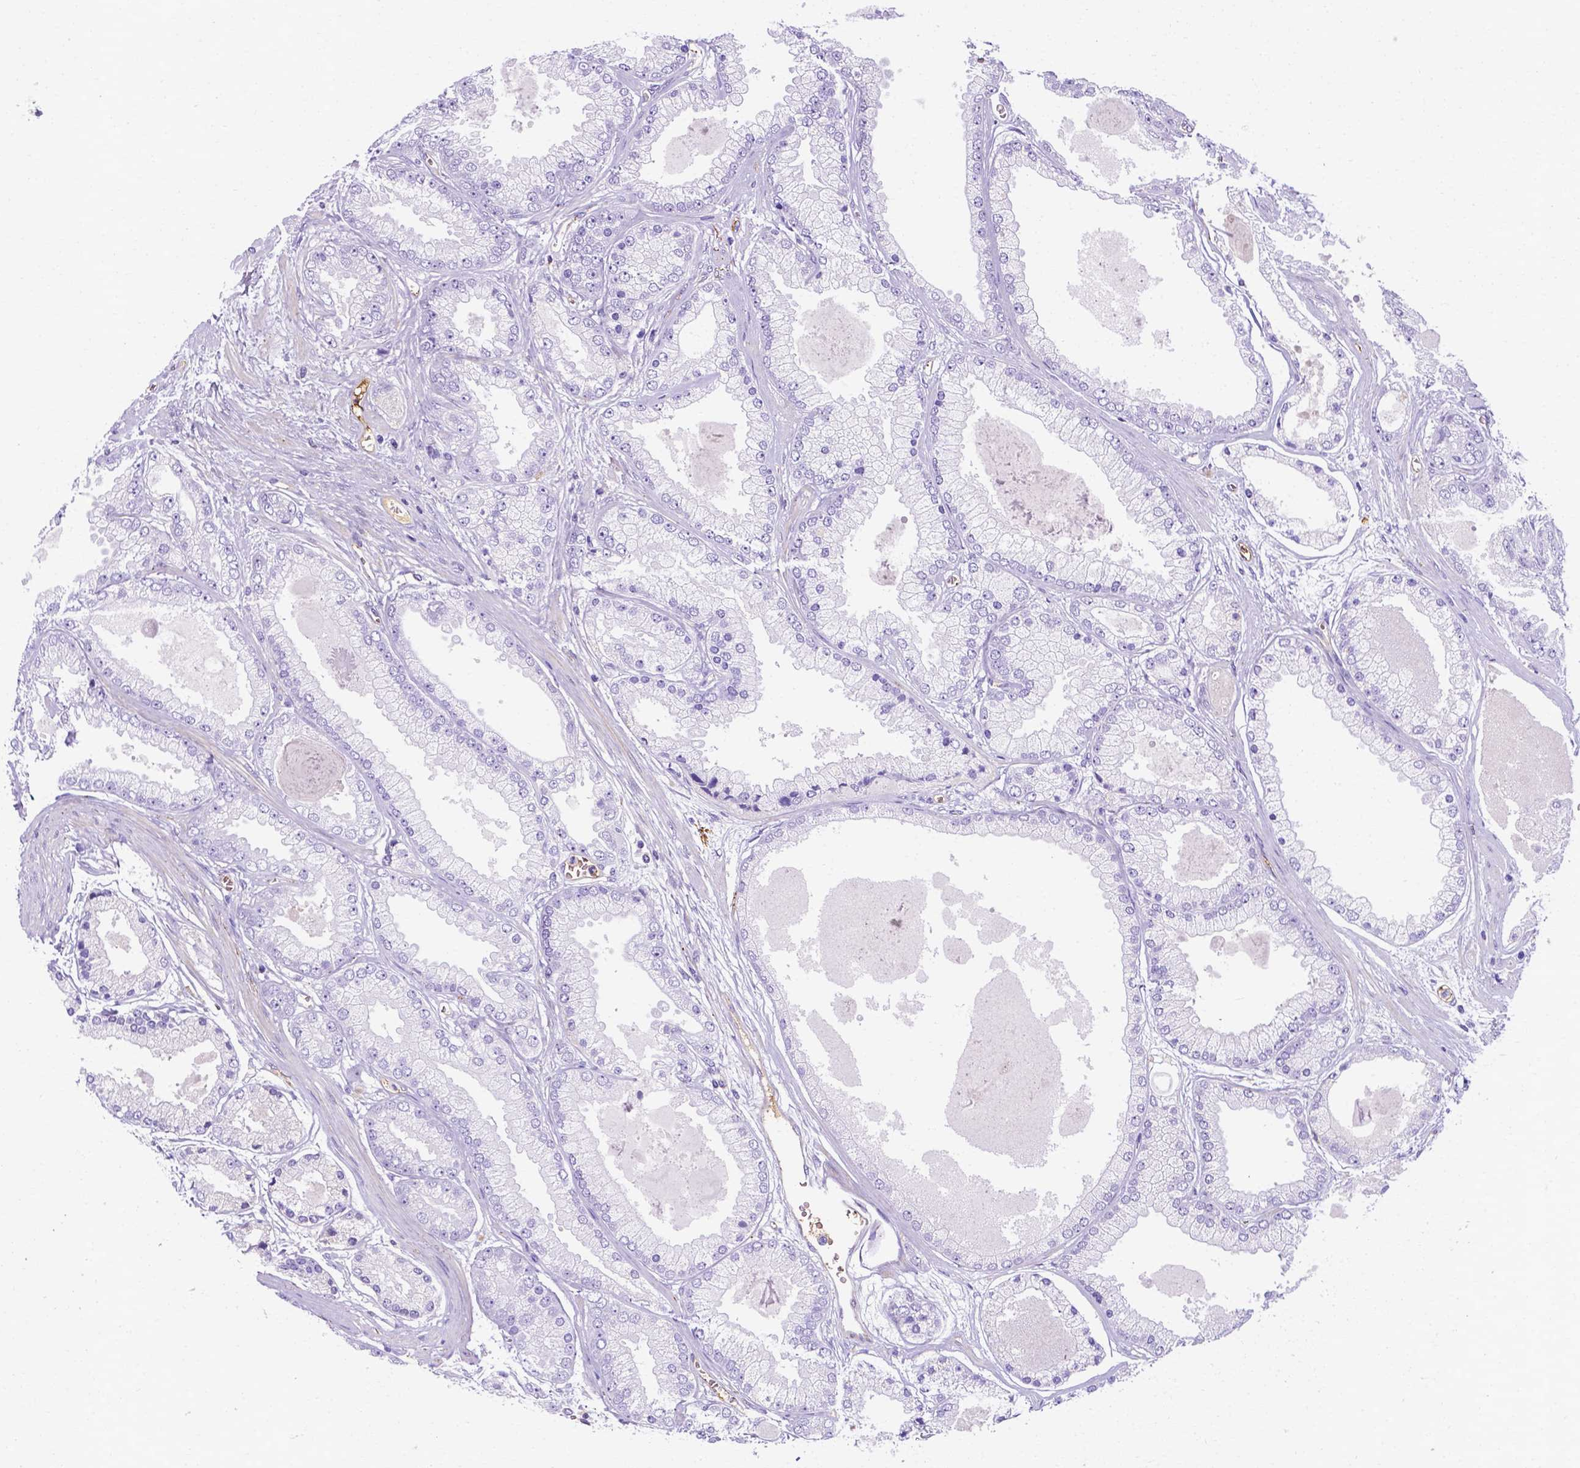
{"staining": {"intensity": "negative", "quantity": "none", "location": "none"}, "tissue": "prostate cancer", "cell_type": "Tumor cells", "image_type": "cancer", "snomed": [{"axis": "morphology", "description": "Adenocarcinoma, High grade"}, {"axis": "topography", "description": "Prostate"}], "caption": "Prostate high-grade adenocarcinoma was stained to show a protein in brown. There is no significant staining in tumor cells.", "gene": "APOE", "patient": {"sex": "male", "age": 67}}